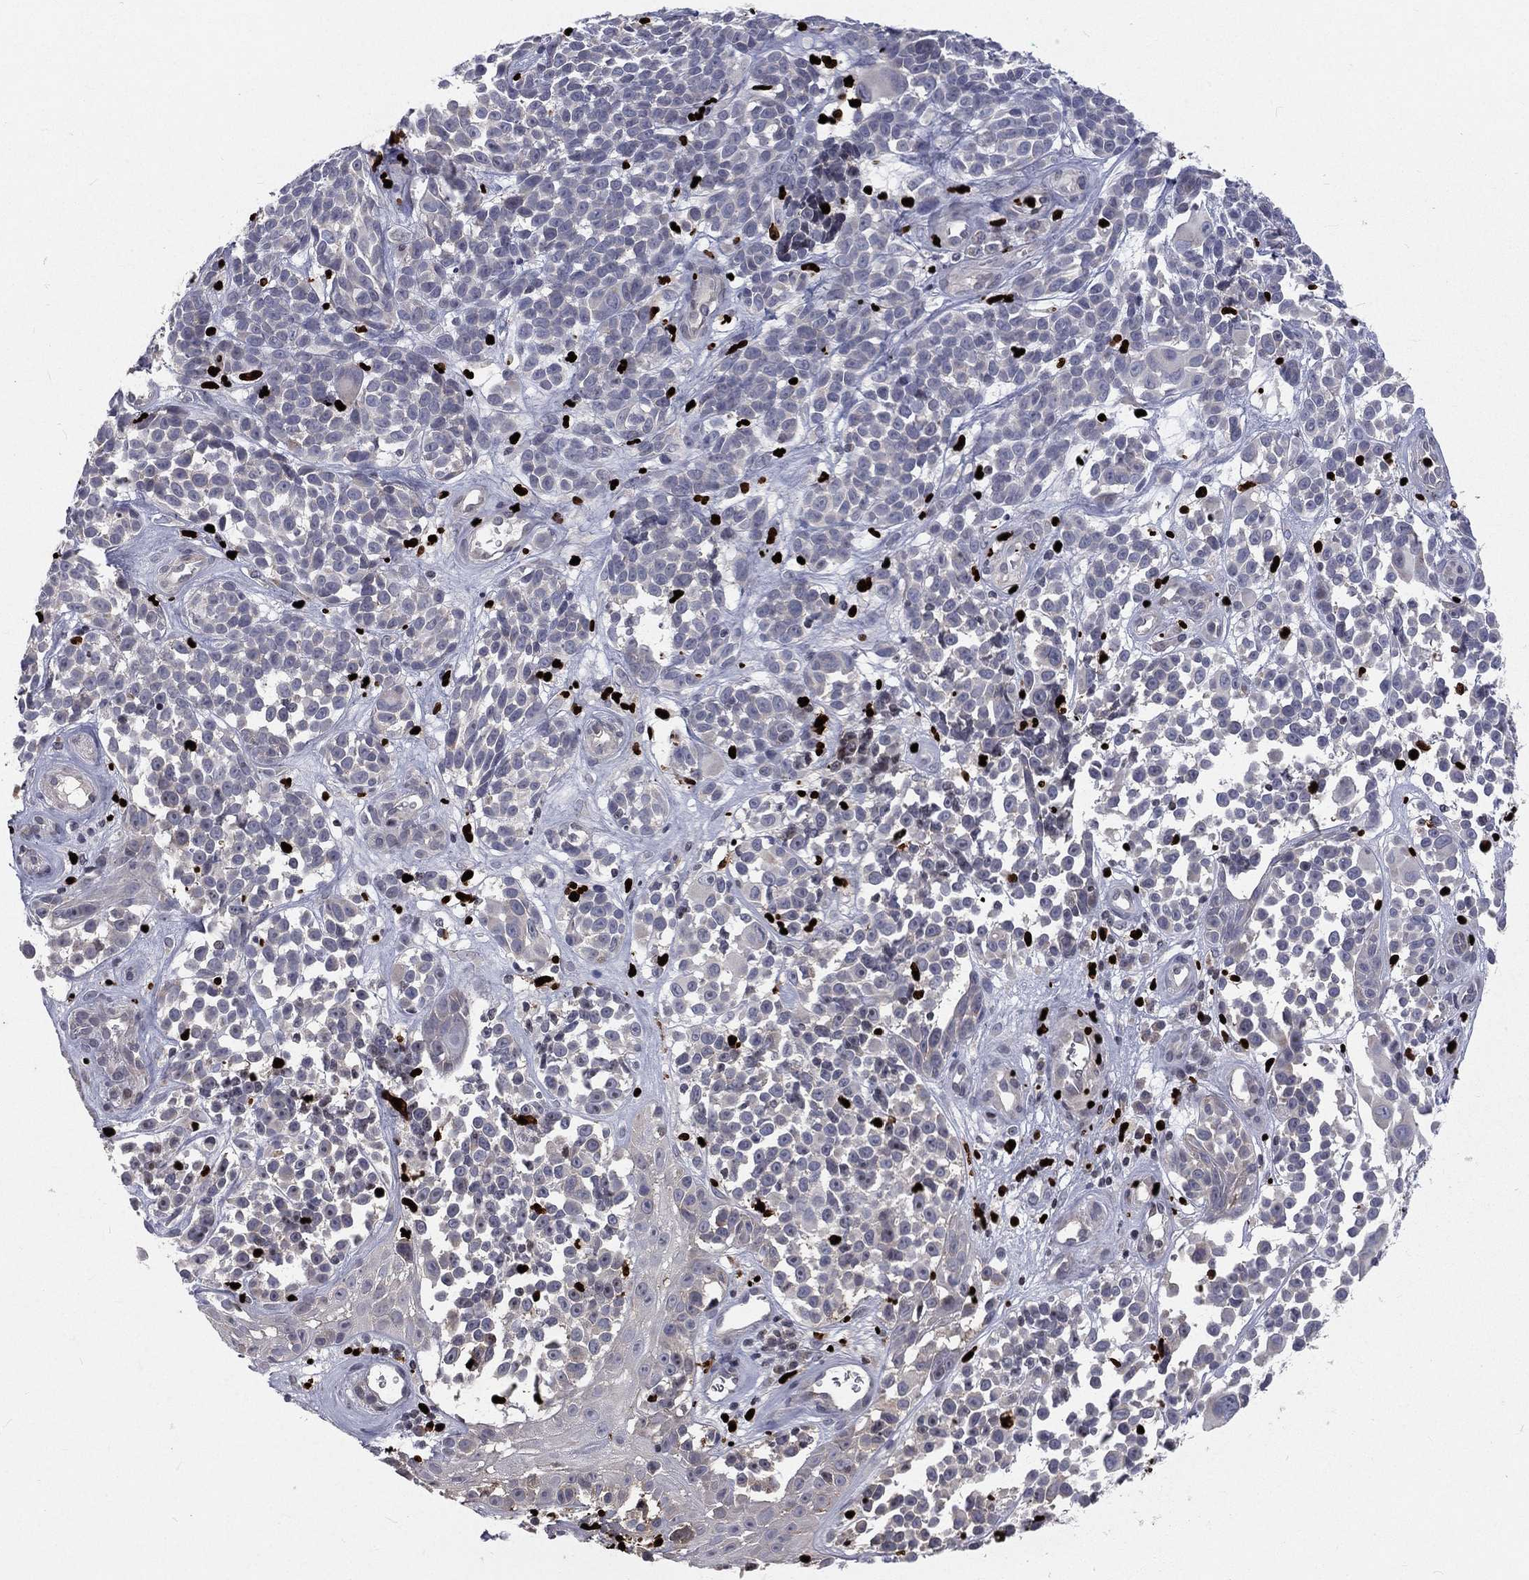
{"staining": {"intensity": "negative", "quantity": "none", "location": "none"}, "tissue": "melanoma", "cell_type": "Tumor cells", "image_type": "cancer", "snomed": [{"axis": "morphology", "description": "Malignant melanoma, NOS"}, {"axis": "topography", "description": "Skin"}], "caption": "Image shows no protein staining in tumor cells of malignant melanoma tissue.", "gene": "MNDA", "patient": {"sex": "female", "age": 88}}